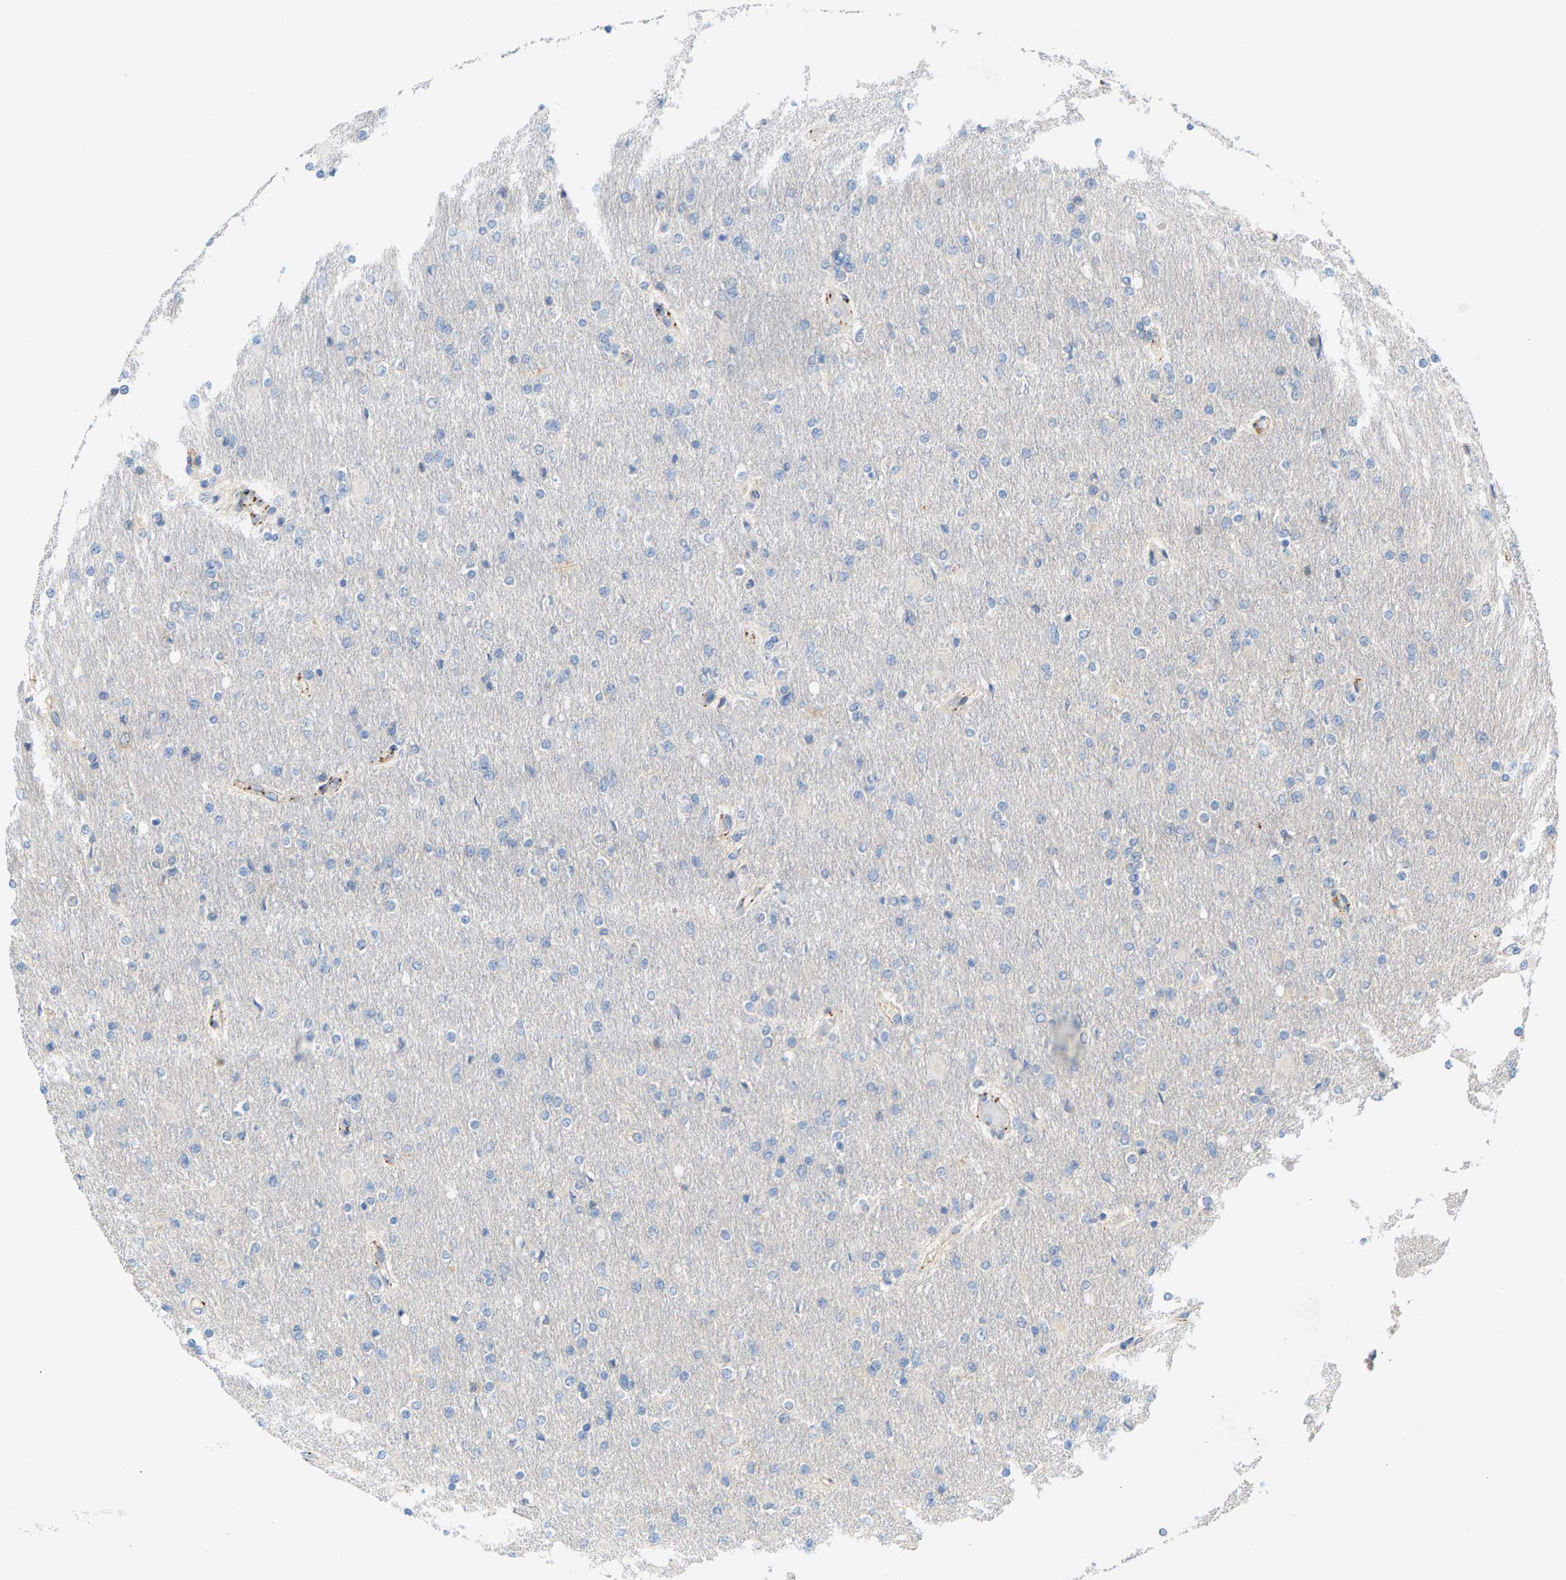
{"staining": {"intensity": "negative", "quantity": "none", "location": "none"}, "tissue": "glioma", "cell_type": "Tumor cells", "image_type": "cancer", "snomed": [{"axis": "morphology", "description": "Glioma, malignant, High grade"}, {"axis": "topography", "description": "Cerebral cortex"}], "caption": "This photomicrograph is of glioma stained with IHC to label a protein in brown with the nuclei are counter-stained blue. There is no expression in tumor cells.", "gene": "KRTAP27-1", "patient": {"sex": "female", "age": 36}}